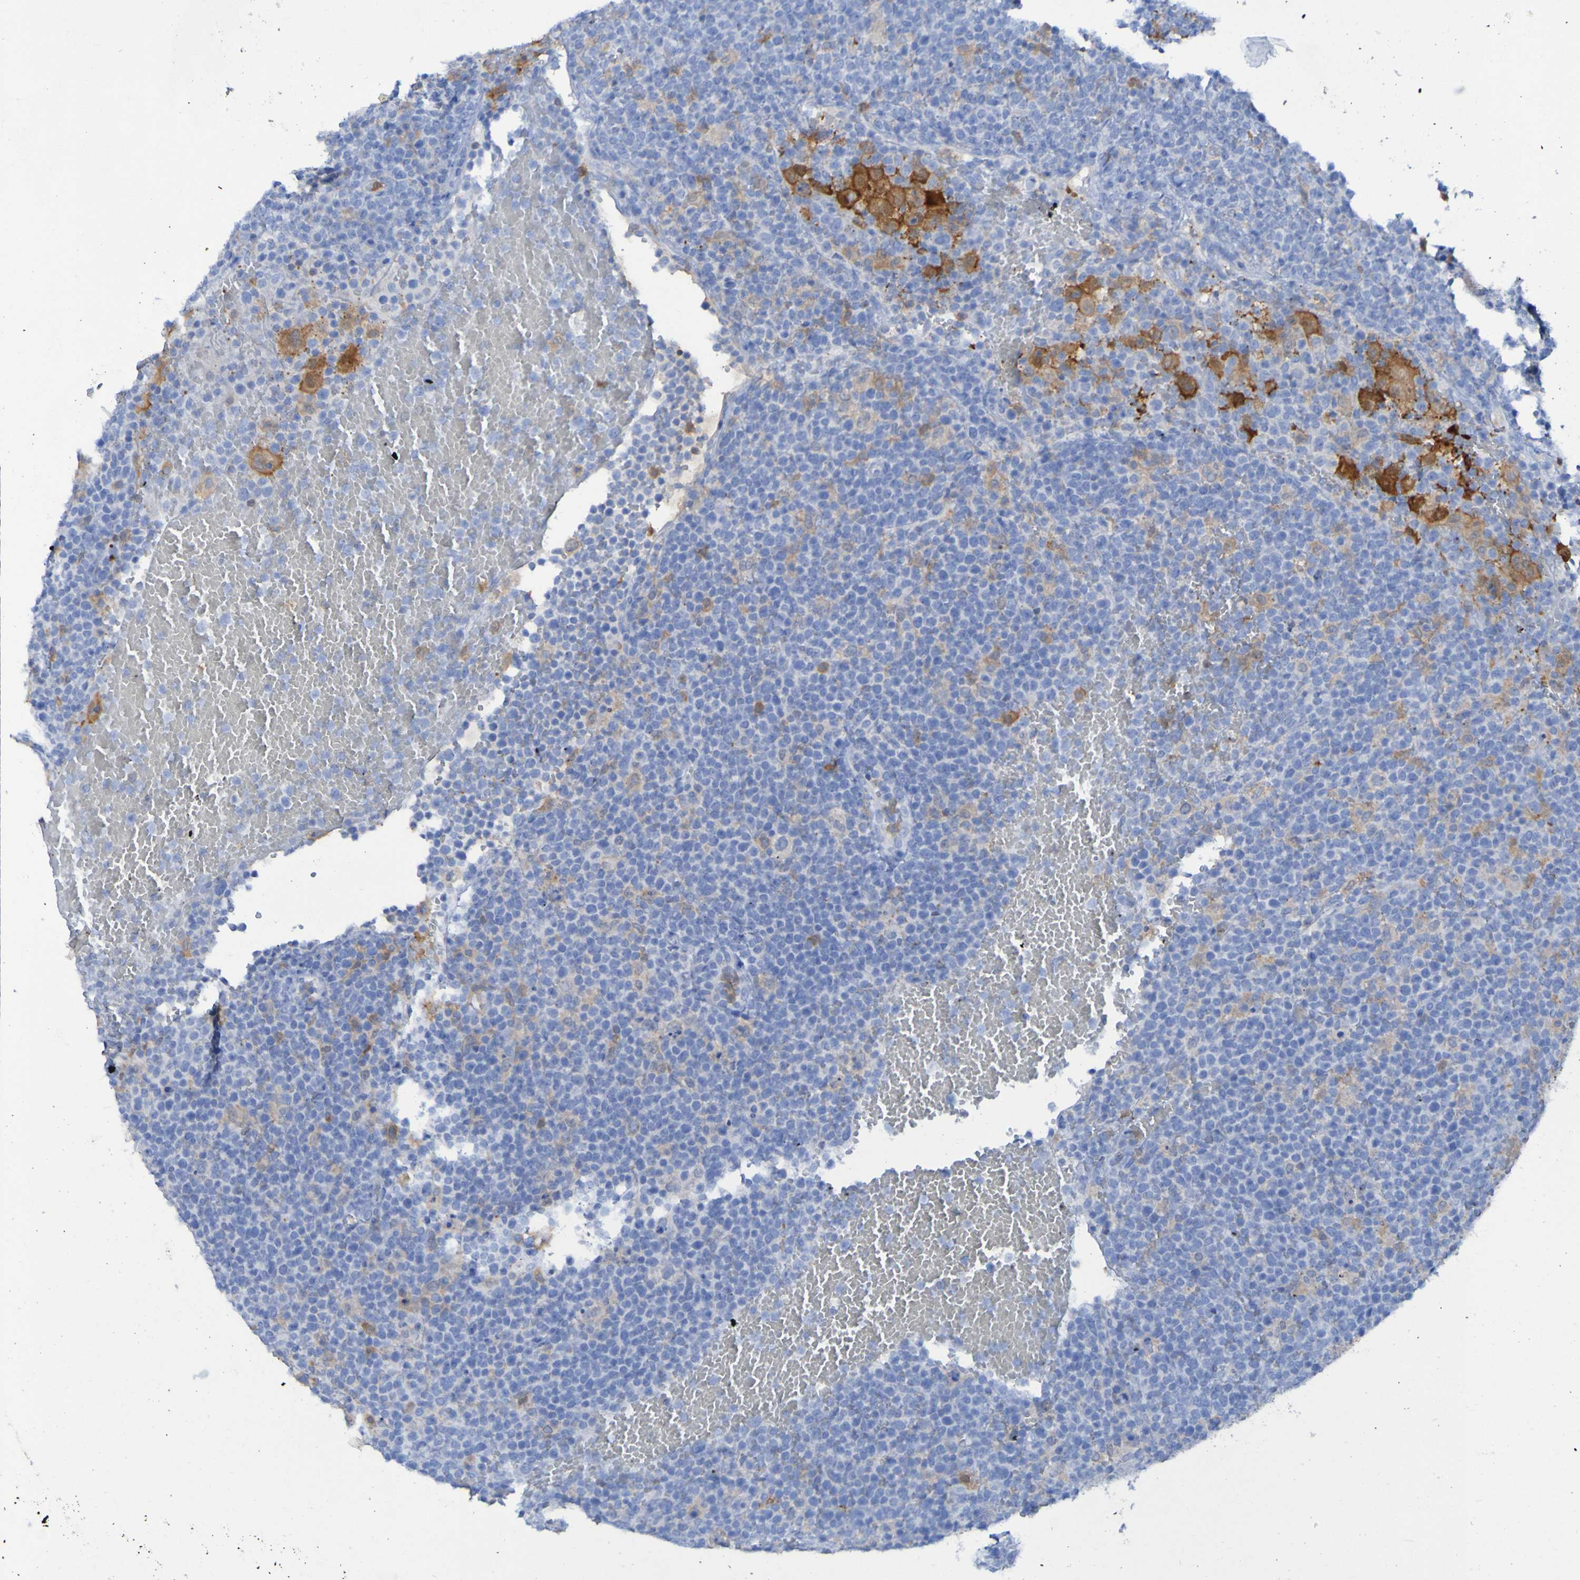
{"staining": {"intensity": "weak", "quantity": "<25%", "location": "cytoplasmic/membranous"}, "tissue": "lymphoma", "cell_type": "Tumor cells", "image_type": "cancer", "snomed": [{"axis": "morphology", "description": "Malignant lymphoma, non-Hodgkin's type, High grade"}, {"axis": "topography", "description": "Lymph node"}], "caption": "Immunohistochemistry (IHC) histopathology image of lymphoma stained for a protein (brown), which exhibits no positivity in tumor cells.", "gene": "MPPE1", "patient": {"sex": "male", "age": 61}}